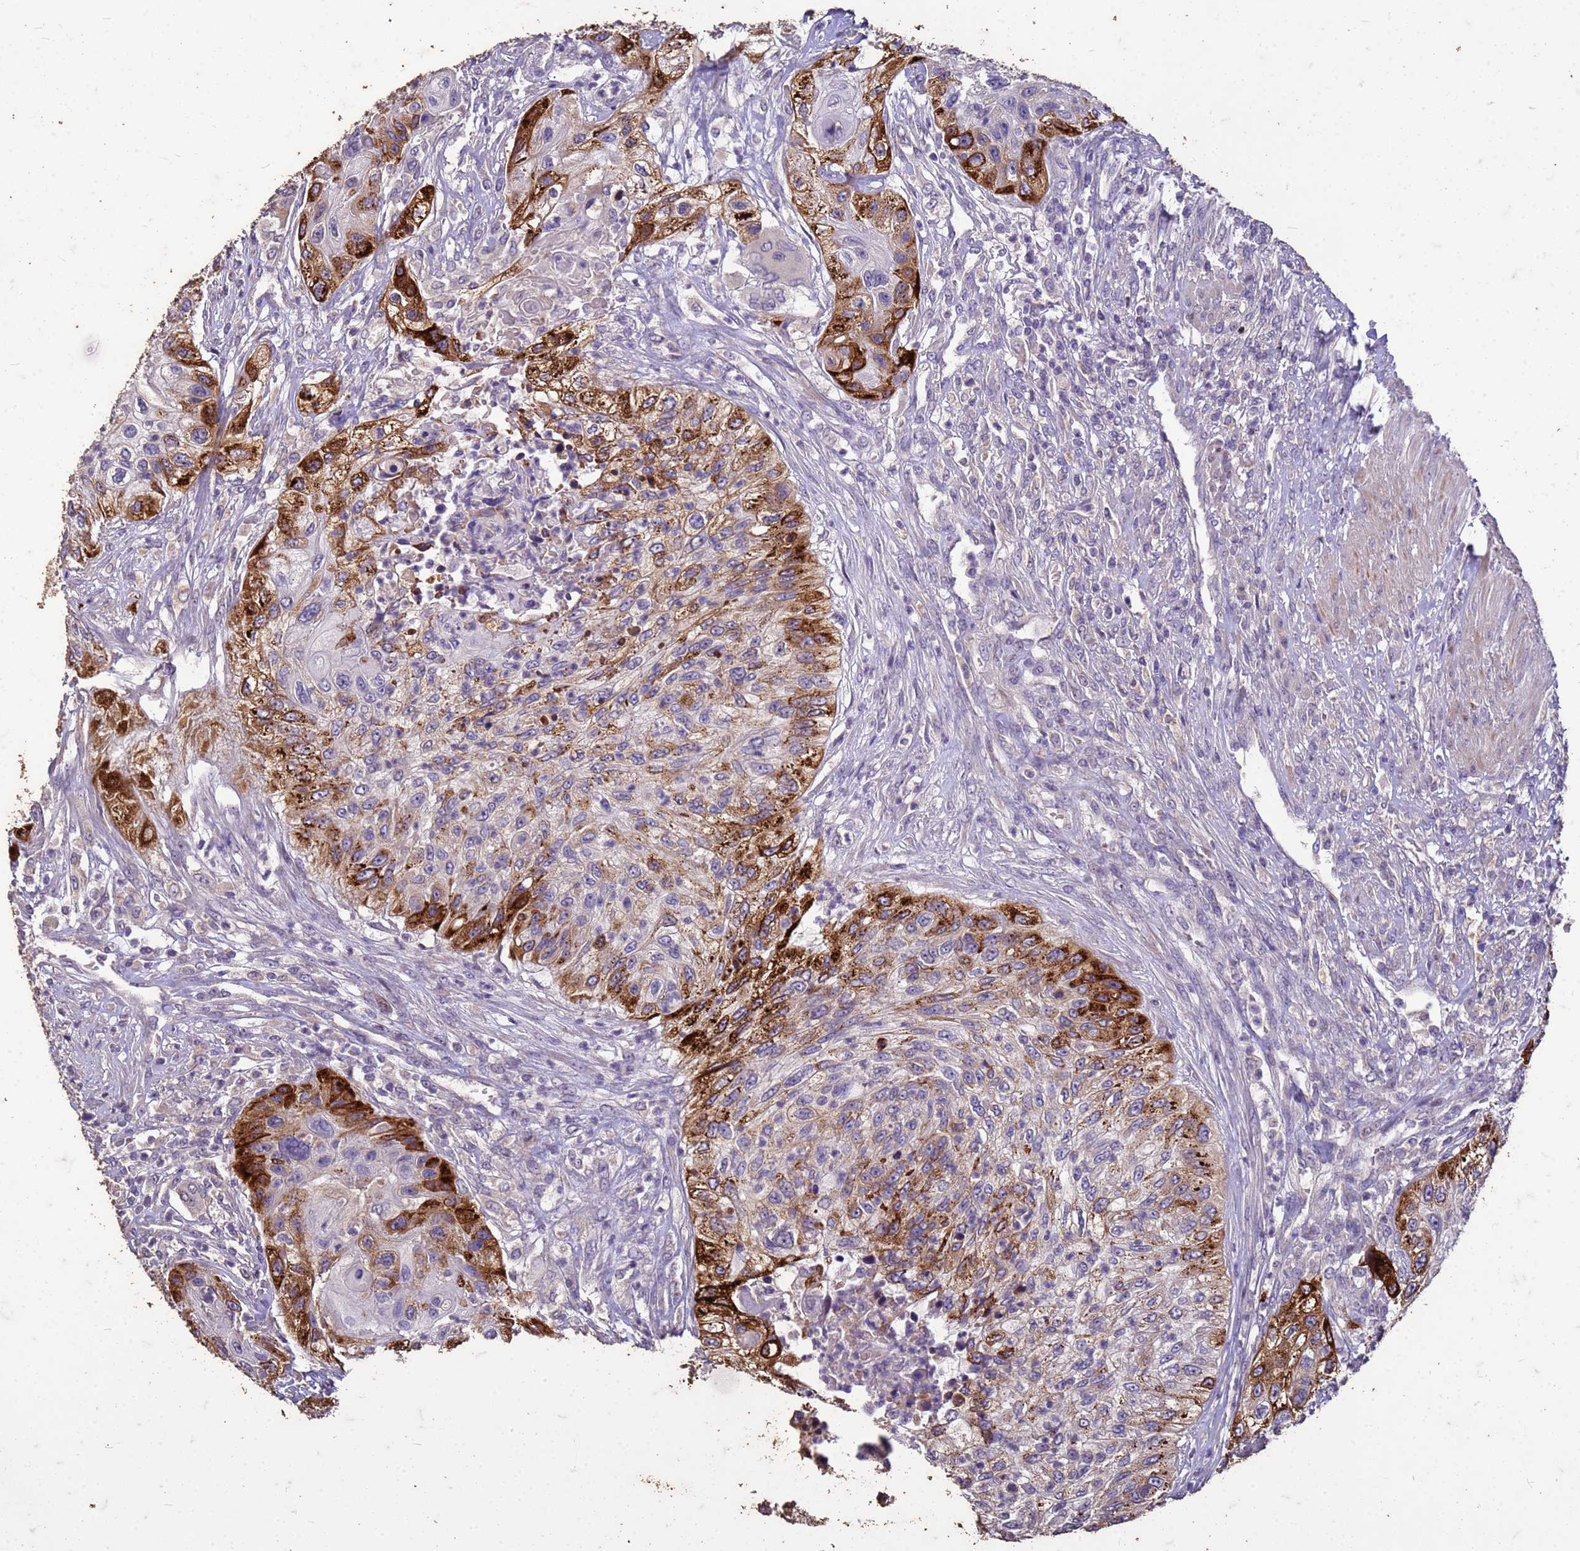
{"staining": {"intensity": "strong", "quantity": "25%-75%", "location": "cytoplasmic/membranous"}, "tissue": "urothelial cancer", "cell_type": "Tumor cells", "image_type": "cancer", "snomed": [{"axis": "morphology", "description": "Urothelial carcinoma, High grade"}, {"axis": "topography", "description": "Urinary bladder"}], "caption": "Brown immunohistochemical staining in human high-grade urothelial carcinoma displays strong cytoplasmic/membranous staining in approximately 25%-75% of tumor cells. The staining is performed using DAB (3,3'-diaminobenzidine) brown chromogen to label protein expression. The nuclei are counter-stained blue using hematoxylin.", "gene": "FAM184B", "patient": {"sex": "female", "age": 60}}